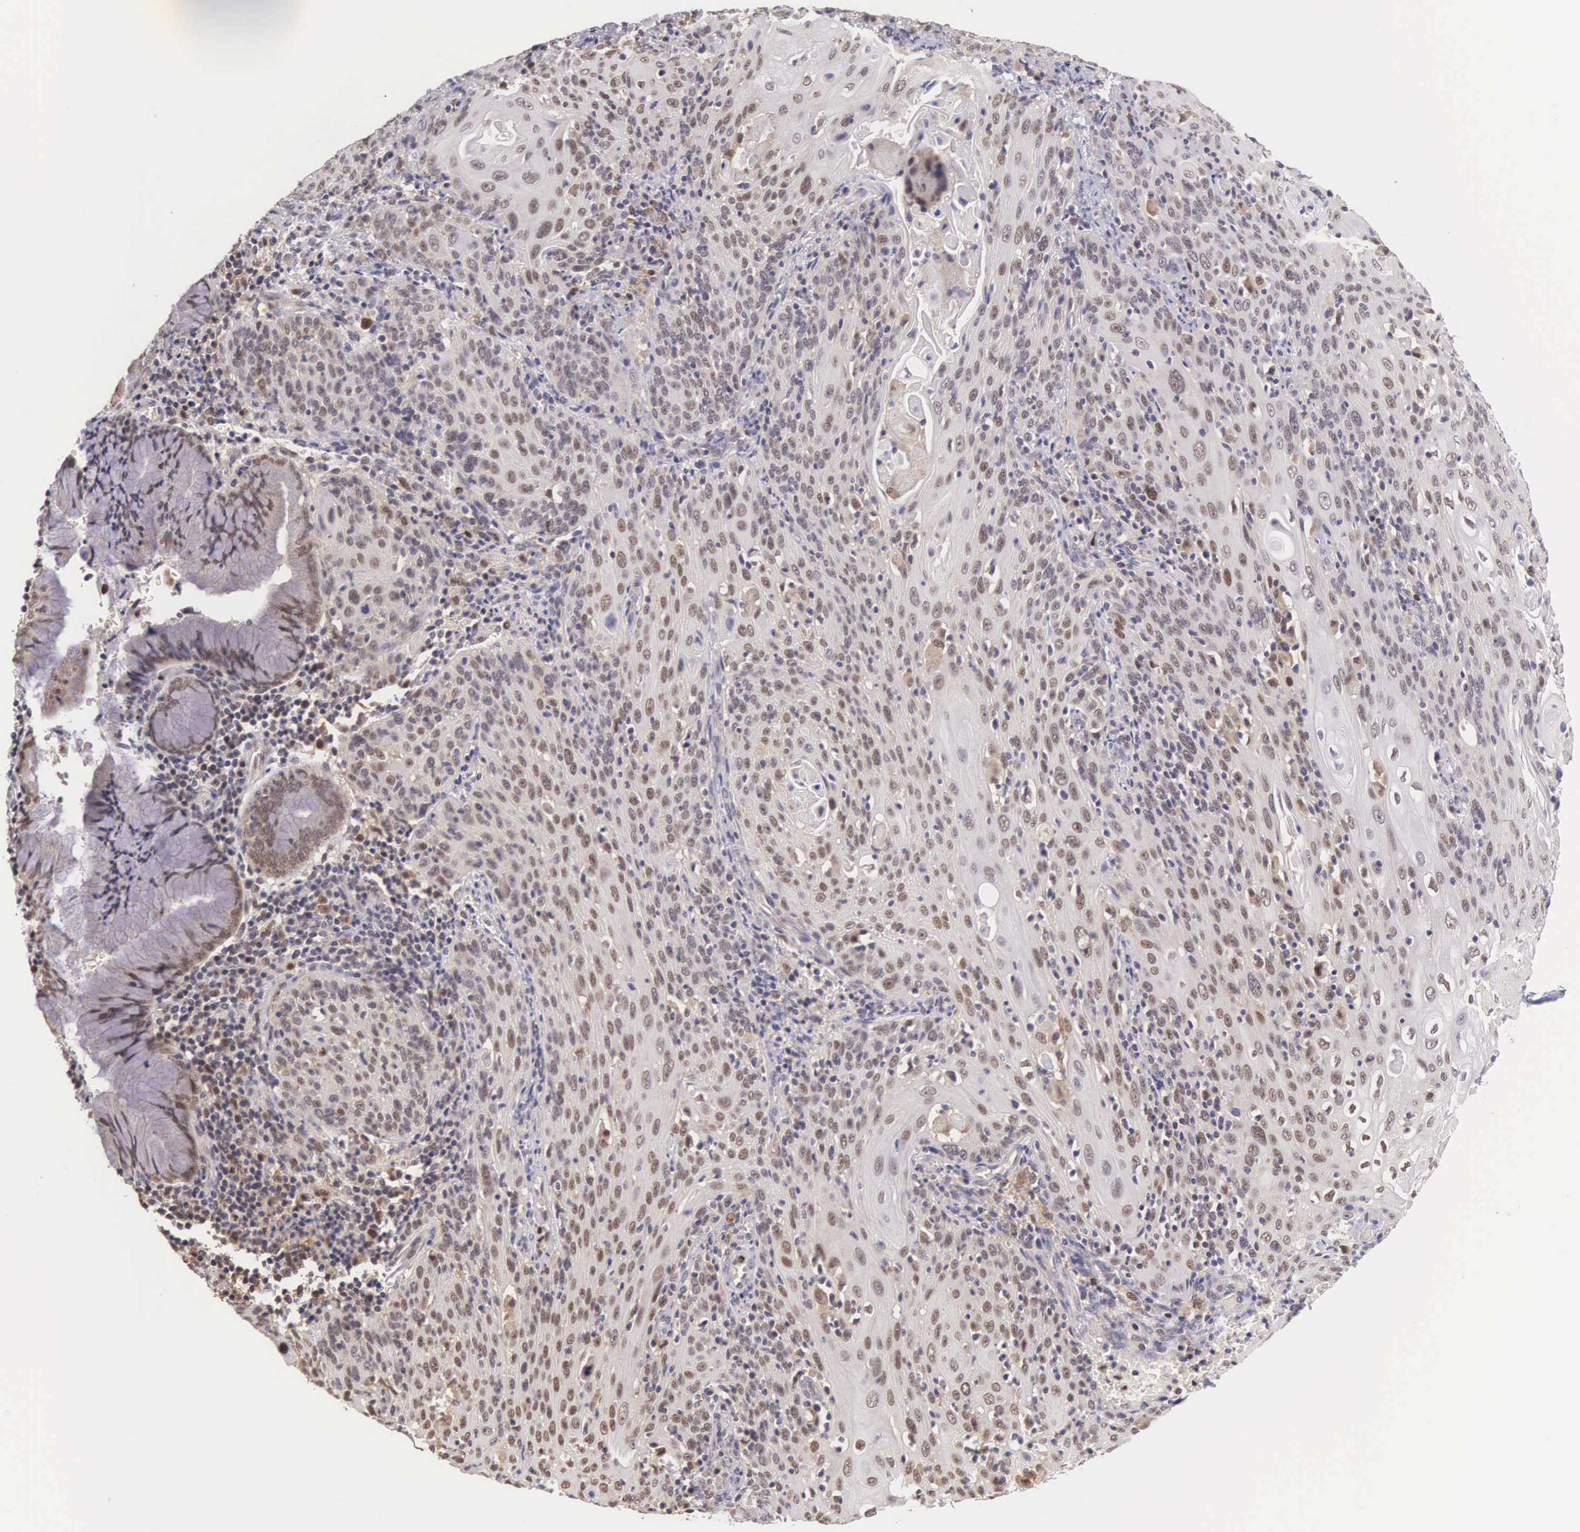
{"staining": {"intensity": "weak", "quantity": "25%-75%", "location": "nuclear"}, "tissue": "cervical cancer", "cell_type": "Tumor cells", "image_type": "cancer", "snomed": [{"axis": "morphology", "description": "Squamous cell carcinoma, NOS"}, {"axis": "topography", "description": "Cervix"}], "caption": "Protein expression by IHC reveals weak nuclear positivity in approximately 25%-75% of tumor cells in cervical cancer.", "gene": "GRK3", "patient": {"sex": "female", "age": 54}}